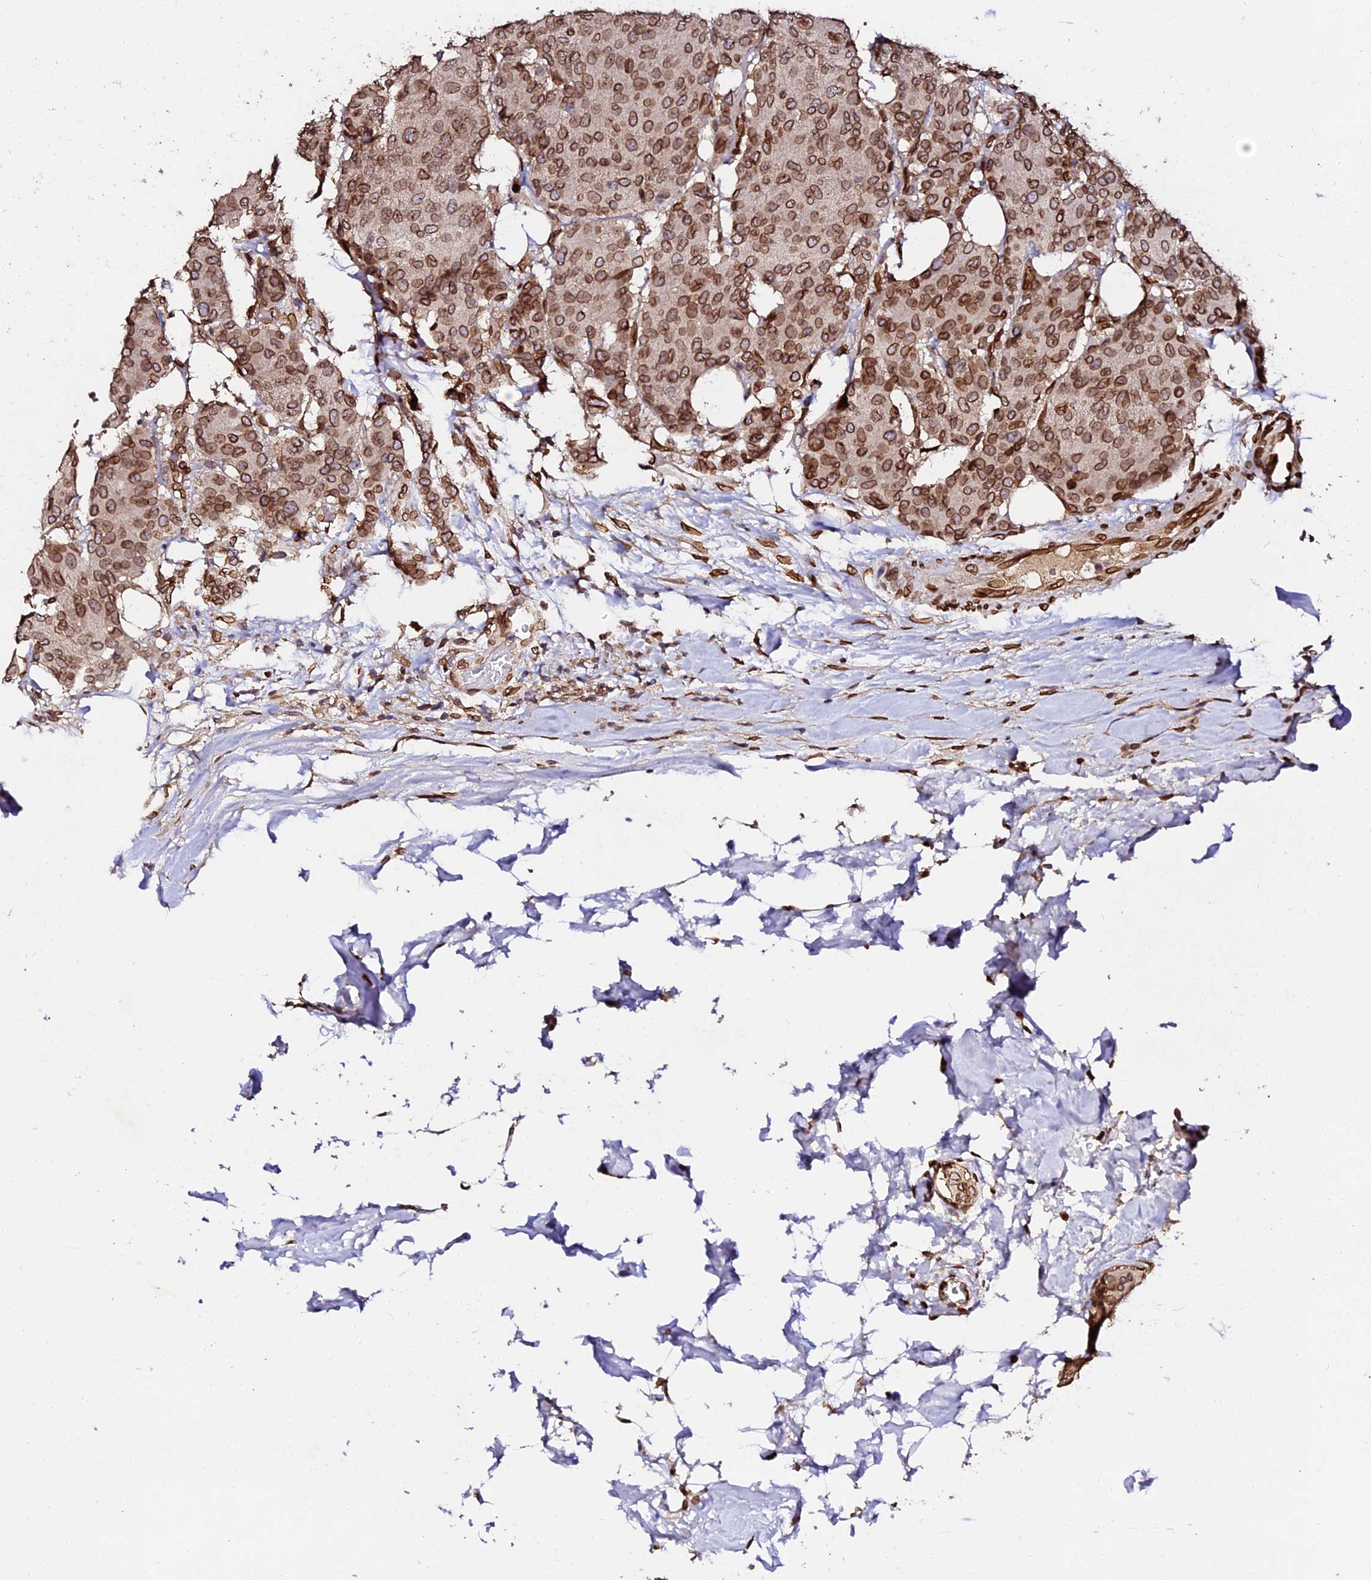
{"staining": {"intensity": "strong", "quantity": ">75%", "location": "cytoplasmic/membranous,nuclear"}, "tissue": "breast cancer", "cell_type": "Tumor cells", "image_type": "cancer", "snomed": [{"axis": "morphology", "description": "Duct carcinoma"}, {"axis": "topography", "description": "Breast"}], "caption": "This photomicrograph demonstrates IHC staining of human breast infiltrating ductal carcinoma, with high strong cytoplasmic/membranous and nuclear staining in about >75% of tumor cells.", "gene": "ANAPC5", "patient": {"sex": "female", "age": 75}}